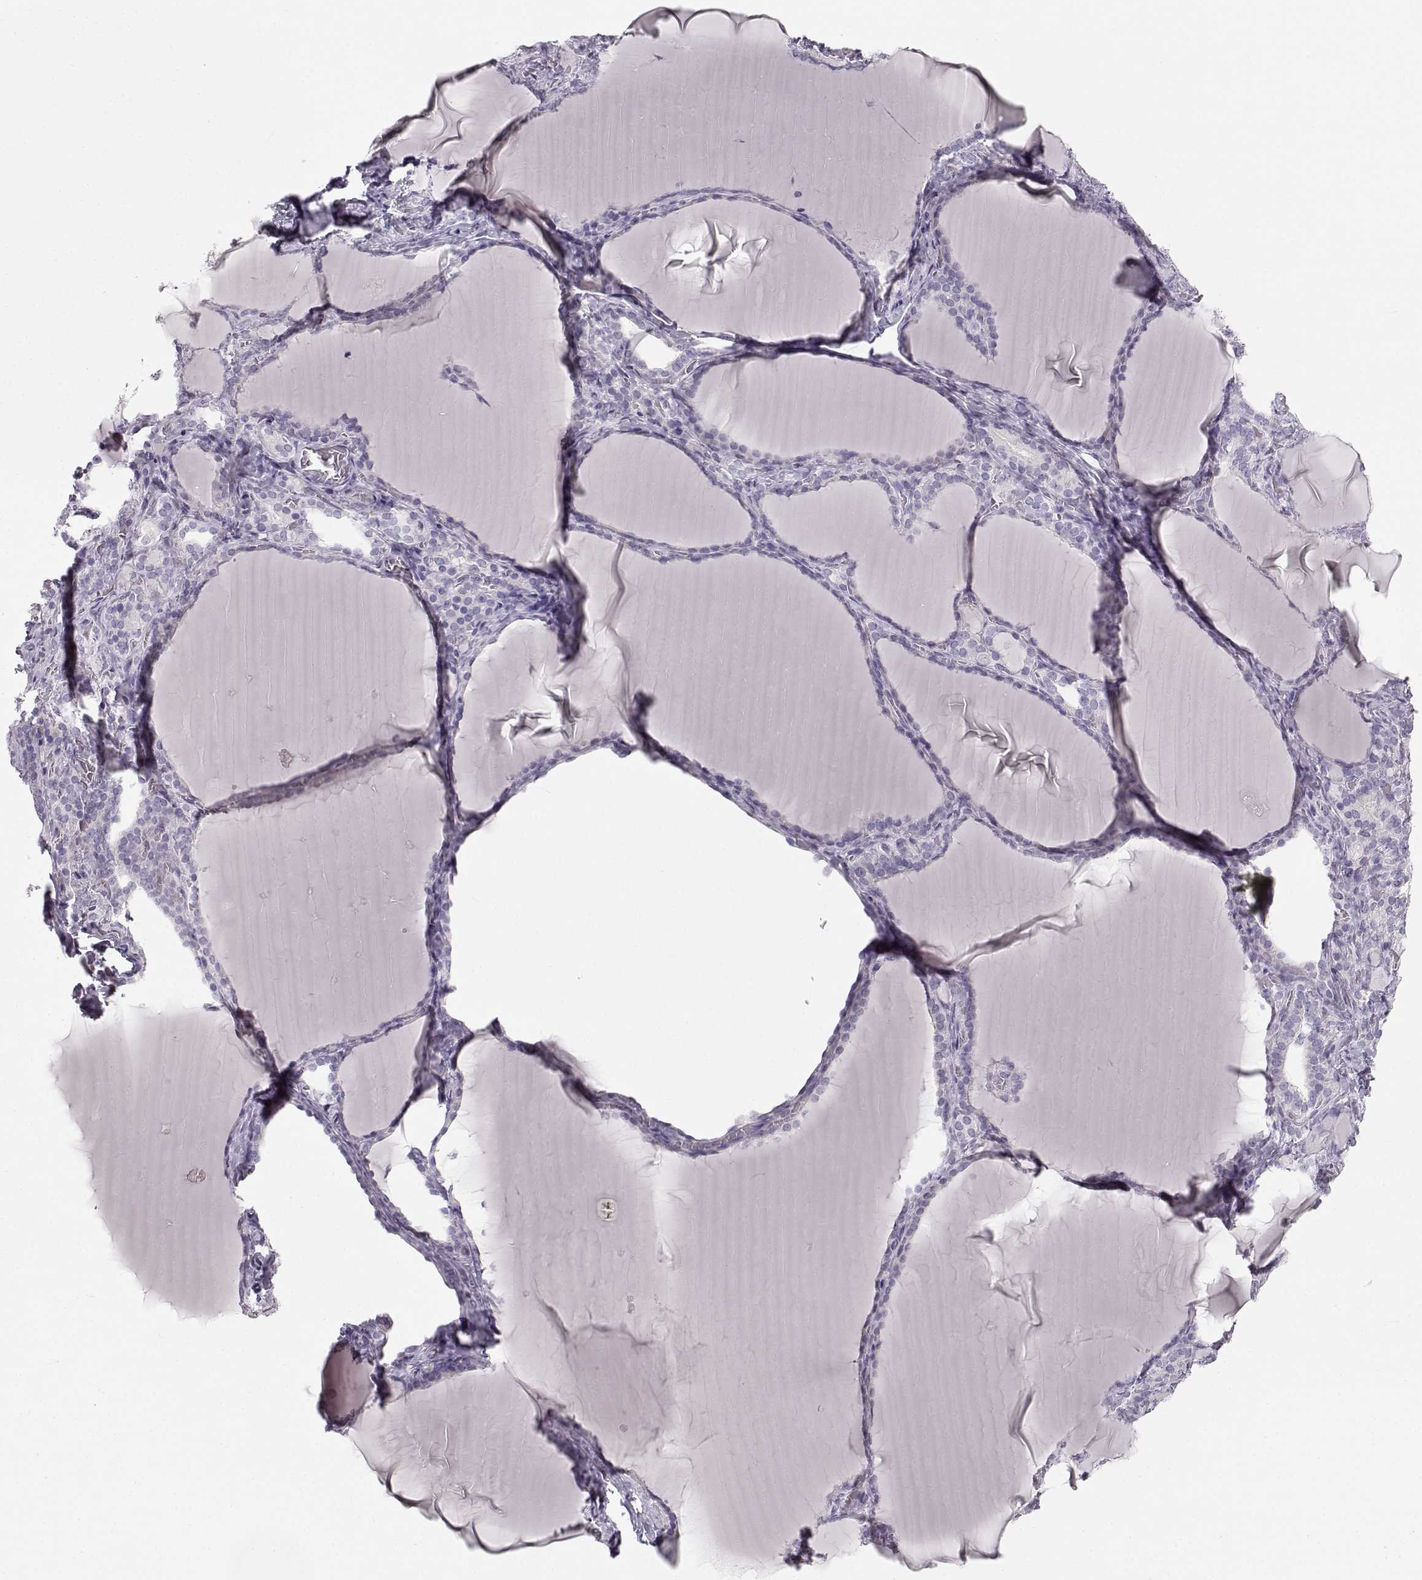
{"staining": {"intensity": "negative", "quantity": "none", "location": "none"}, "tissue": "thyroid gland", "cell_type": "Glandular cells", "image_type": "normal", "snomed": [{"axis": "morphology", "description": "Normal tissue, NOS"}, {"axis": "morphology", "description": "Hyperplasia, NOS"}, {"axis": "topography", "description": "Thyroid gland"}], "caption": "Protein analysis of normal thyroid gland exhibits no significant expression in glandular cells.", "gene": "OIP5", "patient": {"sex": "female", "age": 27}}